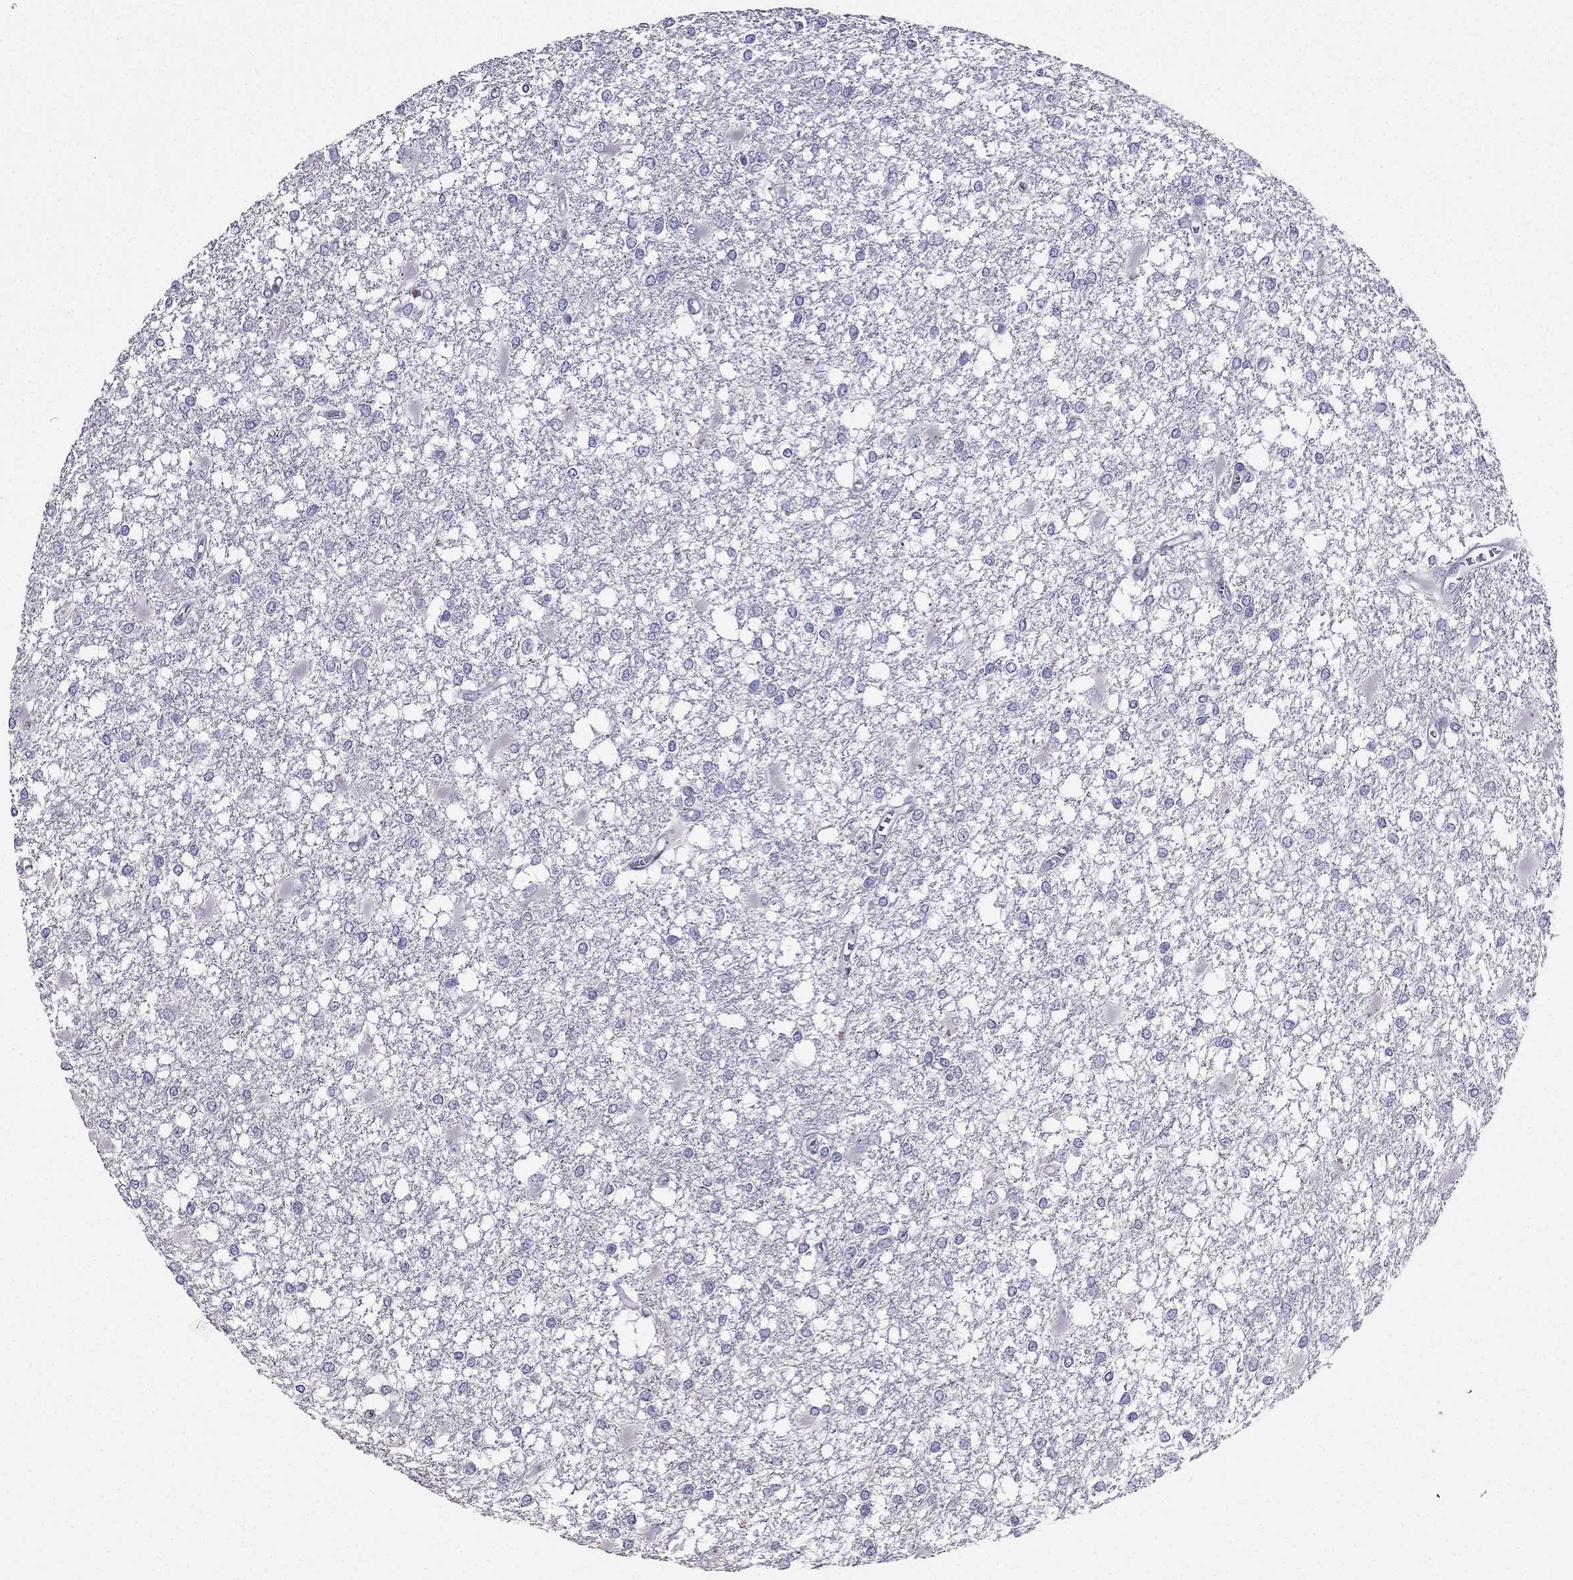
{"staining": {"intensity": "negative", "quantity": "none", "location": "none"}, "tissue": "glioma", "cell_type": "Tumor cells", "image_type": "cancer", "snomed": [{"axis": "morphology", "description": "Glioma, malignant, High grade"}, {"axis": "topography", "description": "Cerebral cortex"}], "caption": "Tumor cells are negative for brown protein staining in glioma. The staining was performed using DAB (3,3'-diaminobenzidine) to visualize the protein expression in brown, while the nuclei were stained in blue with hematoxylin (Magnification: 20x).", "gene": "AS3MT", "patient": {"sex": "male", "age": 79}}